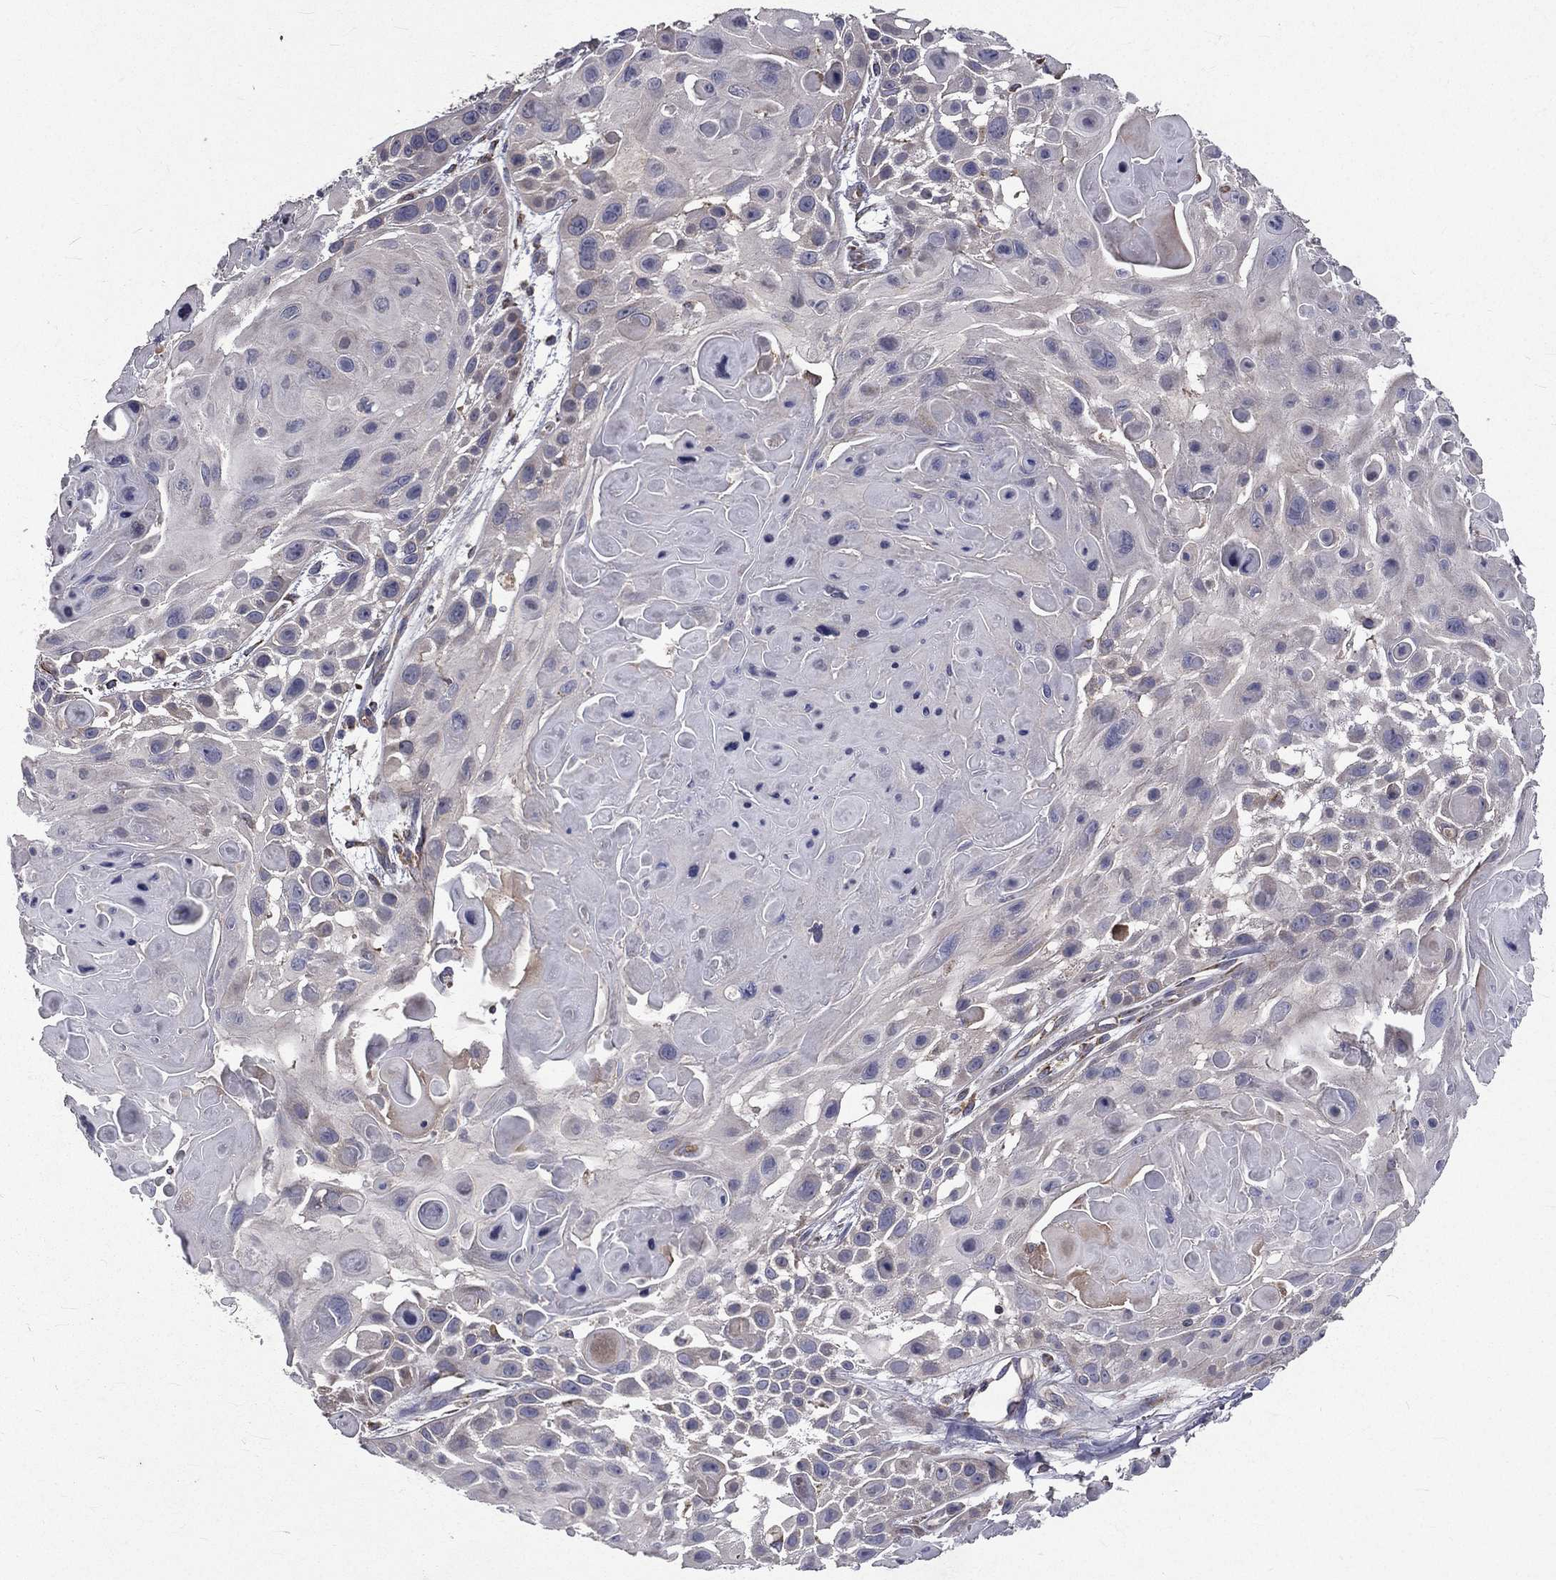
{"staining": {"intensity": "negative", "quantity": "none", "location": "none"}, "tissue": "skin cancer", "cell_type": "Tumor cells", "image_type": "cancer", "snomed": [{"axis": "morphology", "description": "Squamous cell carcinoma, NOS"}, {"axis": "topography", "description": "Skin"}, {"axis": "topography", "description": "Anal"}], "caption": "This is an immunohistochemistry (IHC) photomicrograph of human skin squamous cell carcinoma. There is no positivity in tumor cells.", "gene": "GPD1", "patient": {"sex": "female", "age": 75}}